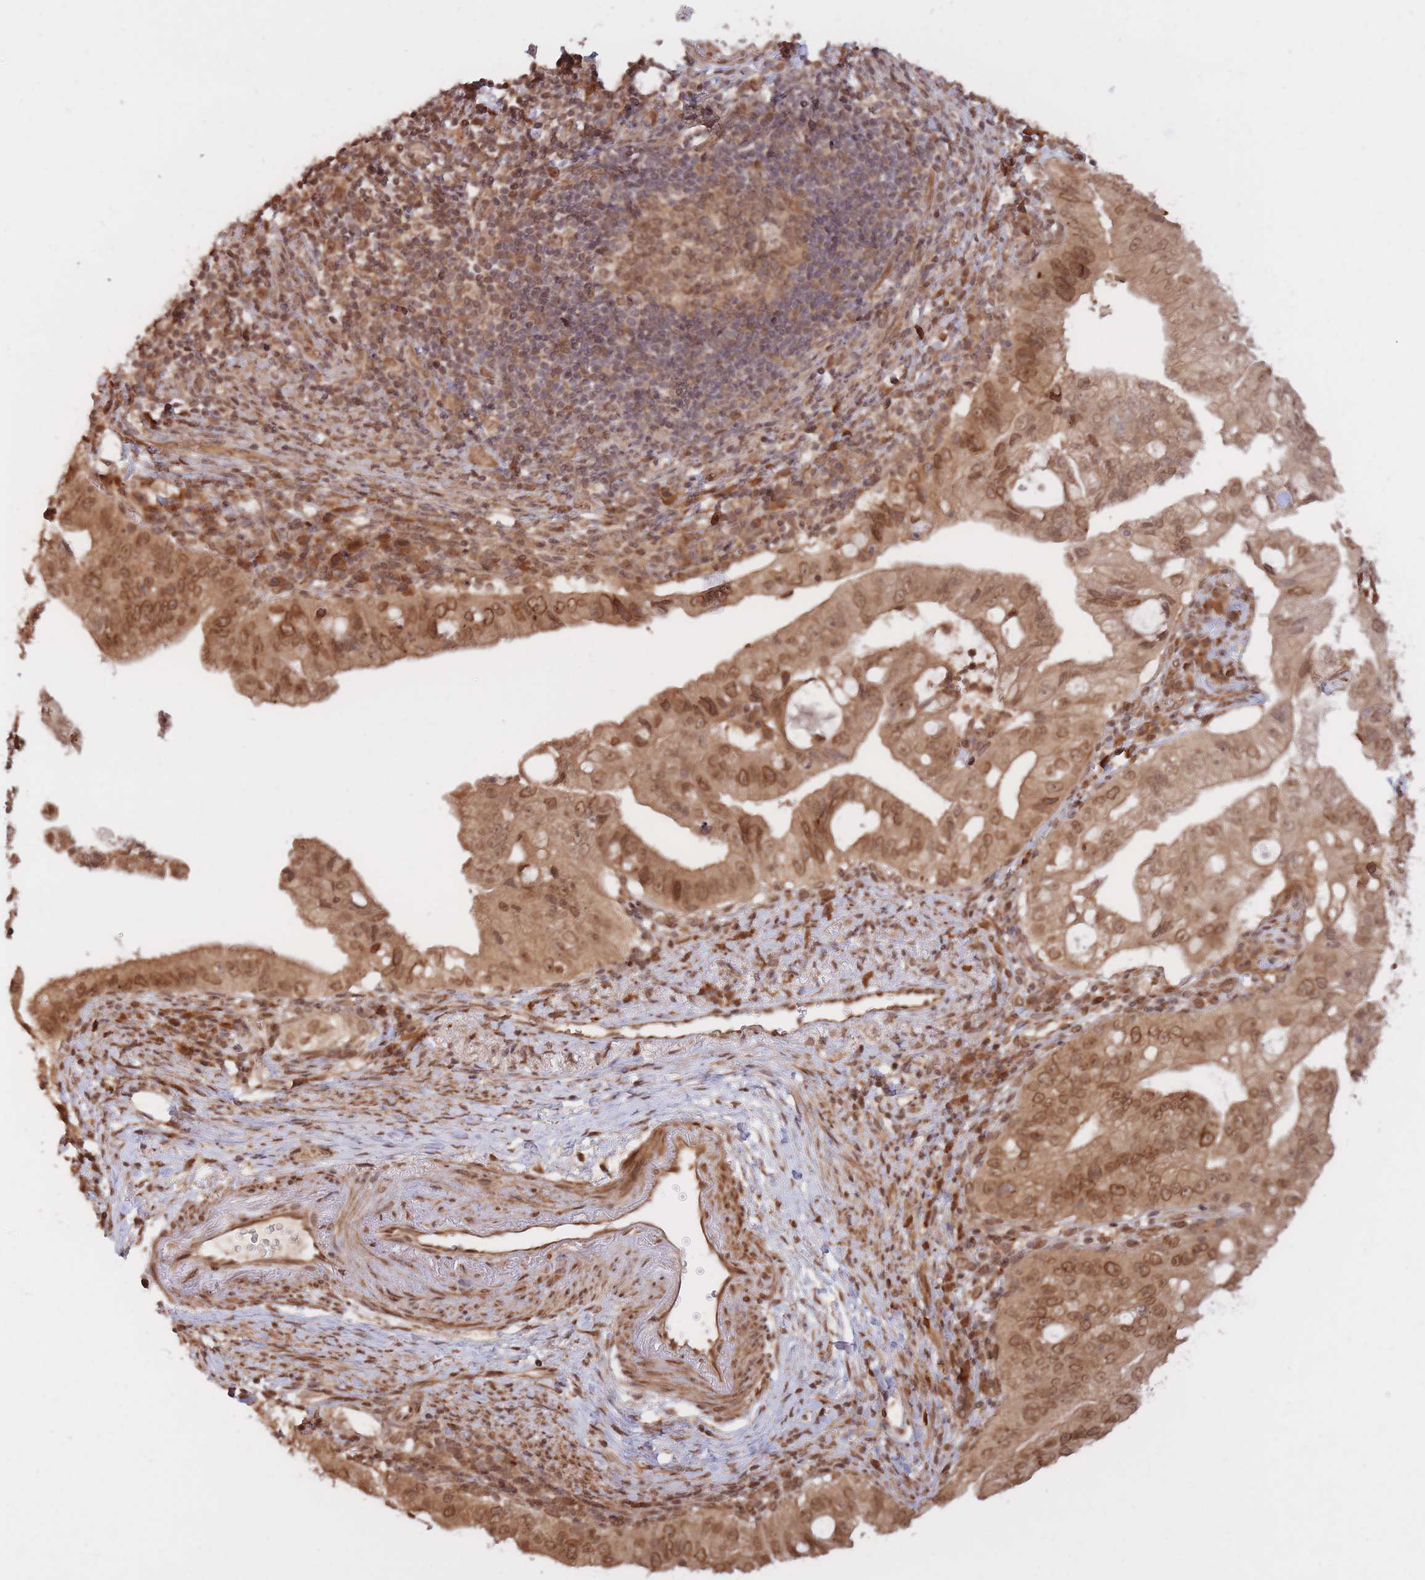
{"staining": {"intensity": "moderate", "quantity": ">75%", "location": "cytoplasmic/membranous,nuclear"}, "tissue": "pancreatic cancer", "cell_type": "Tumor cells", "image_type": "cancer", "snomed": [{"axis": "morphology", "description": "Adenocarcinoma, NOS"}, {"axis": "topography", "description": "Pancreas"}], "caption": "A high-resolution micrograph shows immunohistochemistry (IHC) staining of adenocarcinoma (pancreatic), which shows moderate cytoplasmic/membranous and nuclear positivity in approximately >75% of tumor cells.", "gene": "SRA1", "patient": {"sex": "male", "age": 70}}